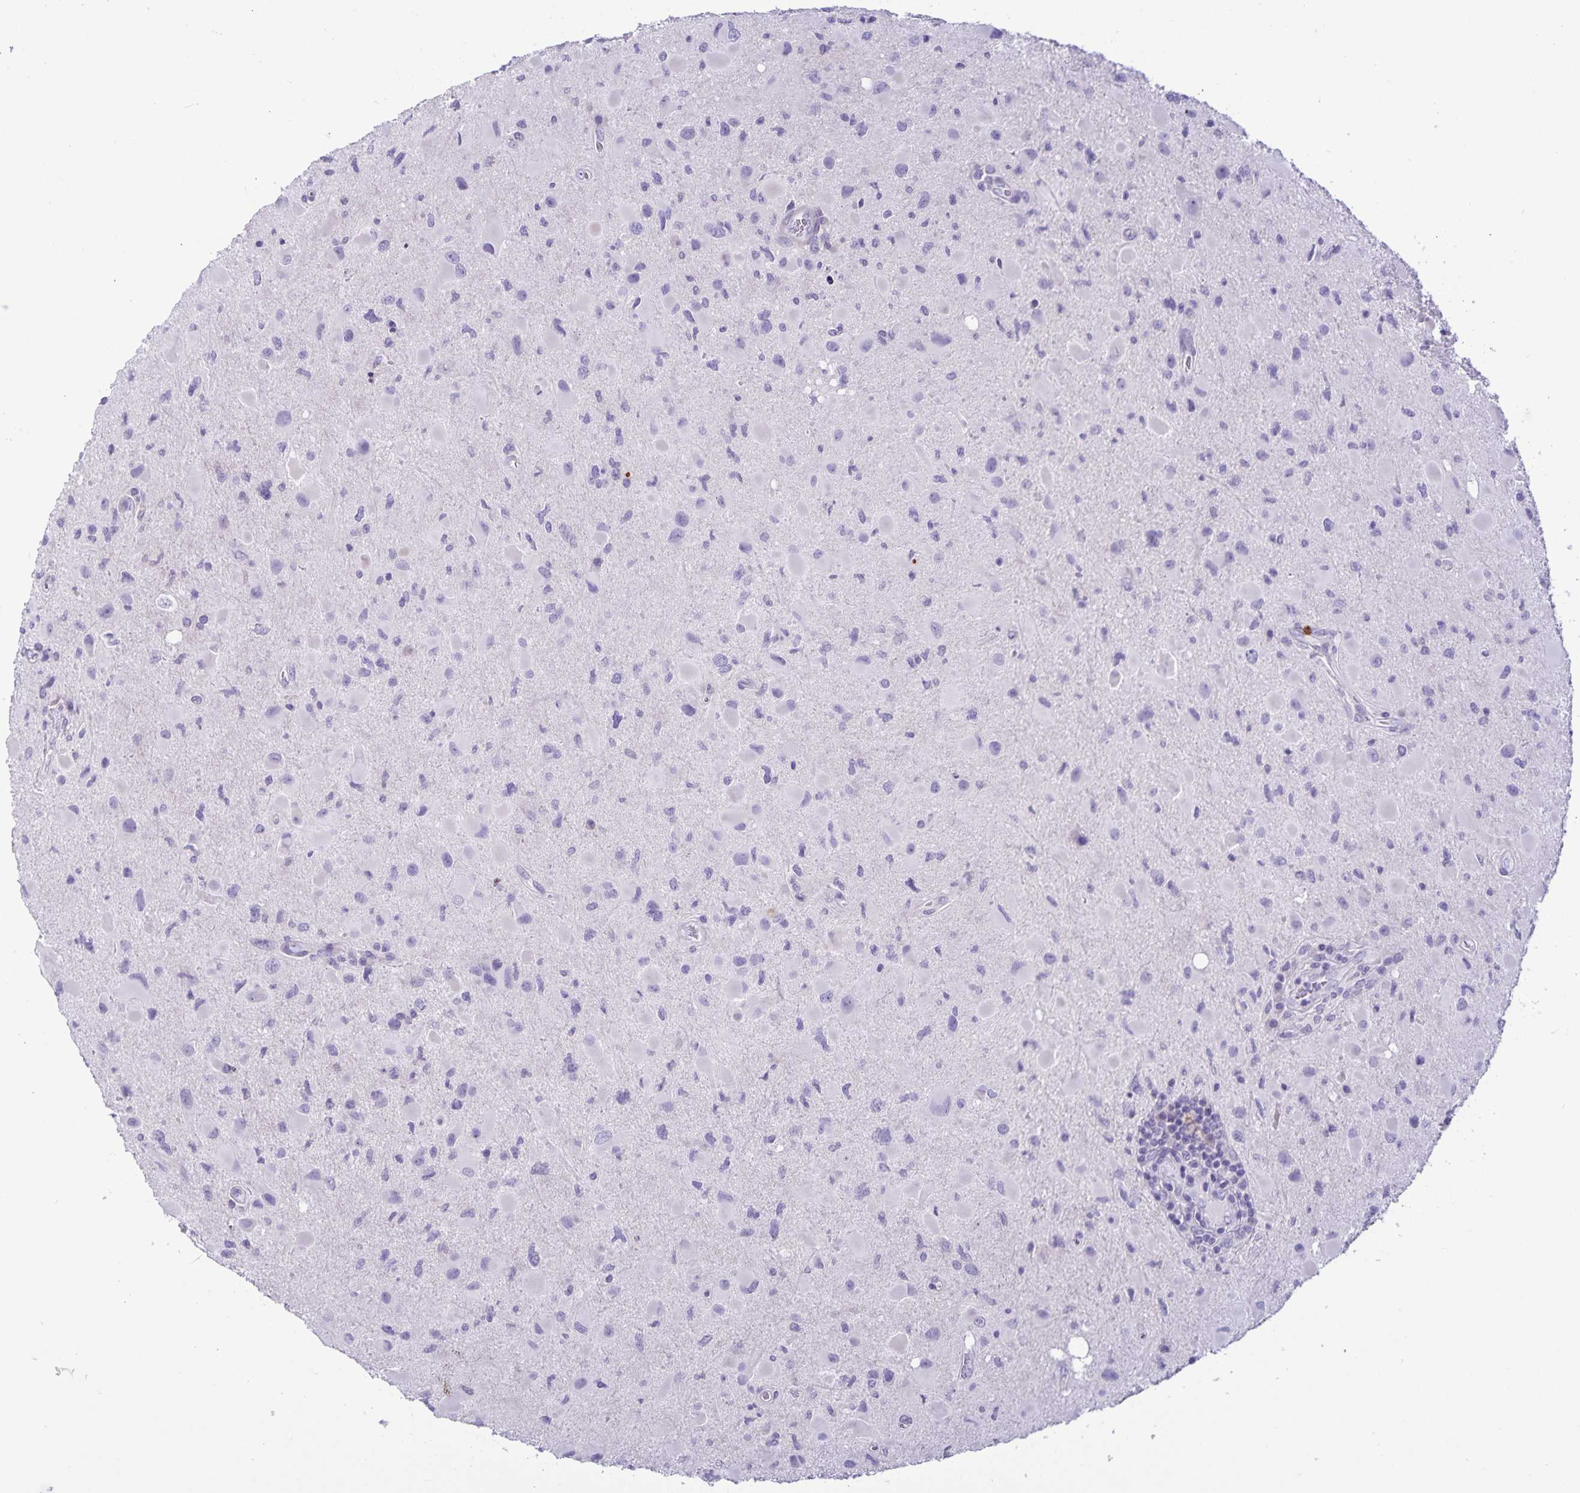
{"staining": {"intensity": "negative", "quantity": "none", "location": "none"}, "tissue": "glioma", "cell_type": "Tumor cells", "image_type": "cancer", "snomed": [{"axis": "morphology", "description": "Glioma, malignant, Low grade"}, {"axis": "topography", "description": "Brain"}], "caption": "Immunohistochemistry micrograph of neoplastic tissue: human glioma stained with DAB demonstrates no significant protein expression in tumor cells.", "gene": "IBTK", "patient": {"sex": "female", "age": 32}}